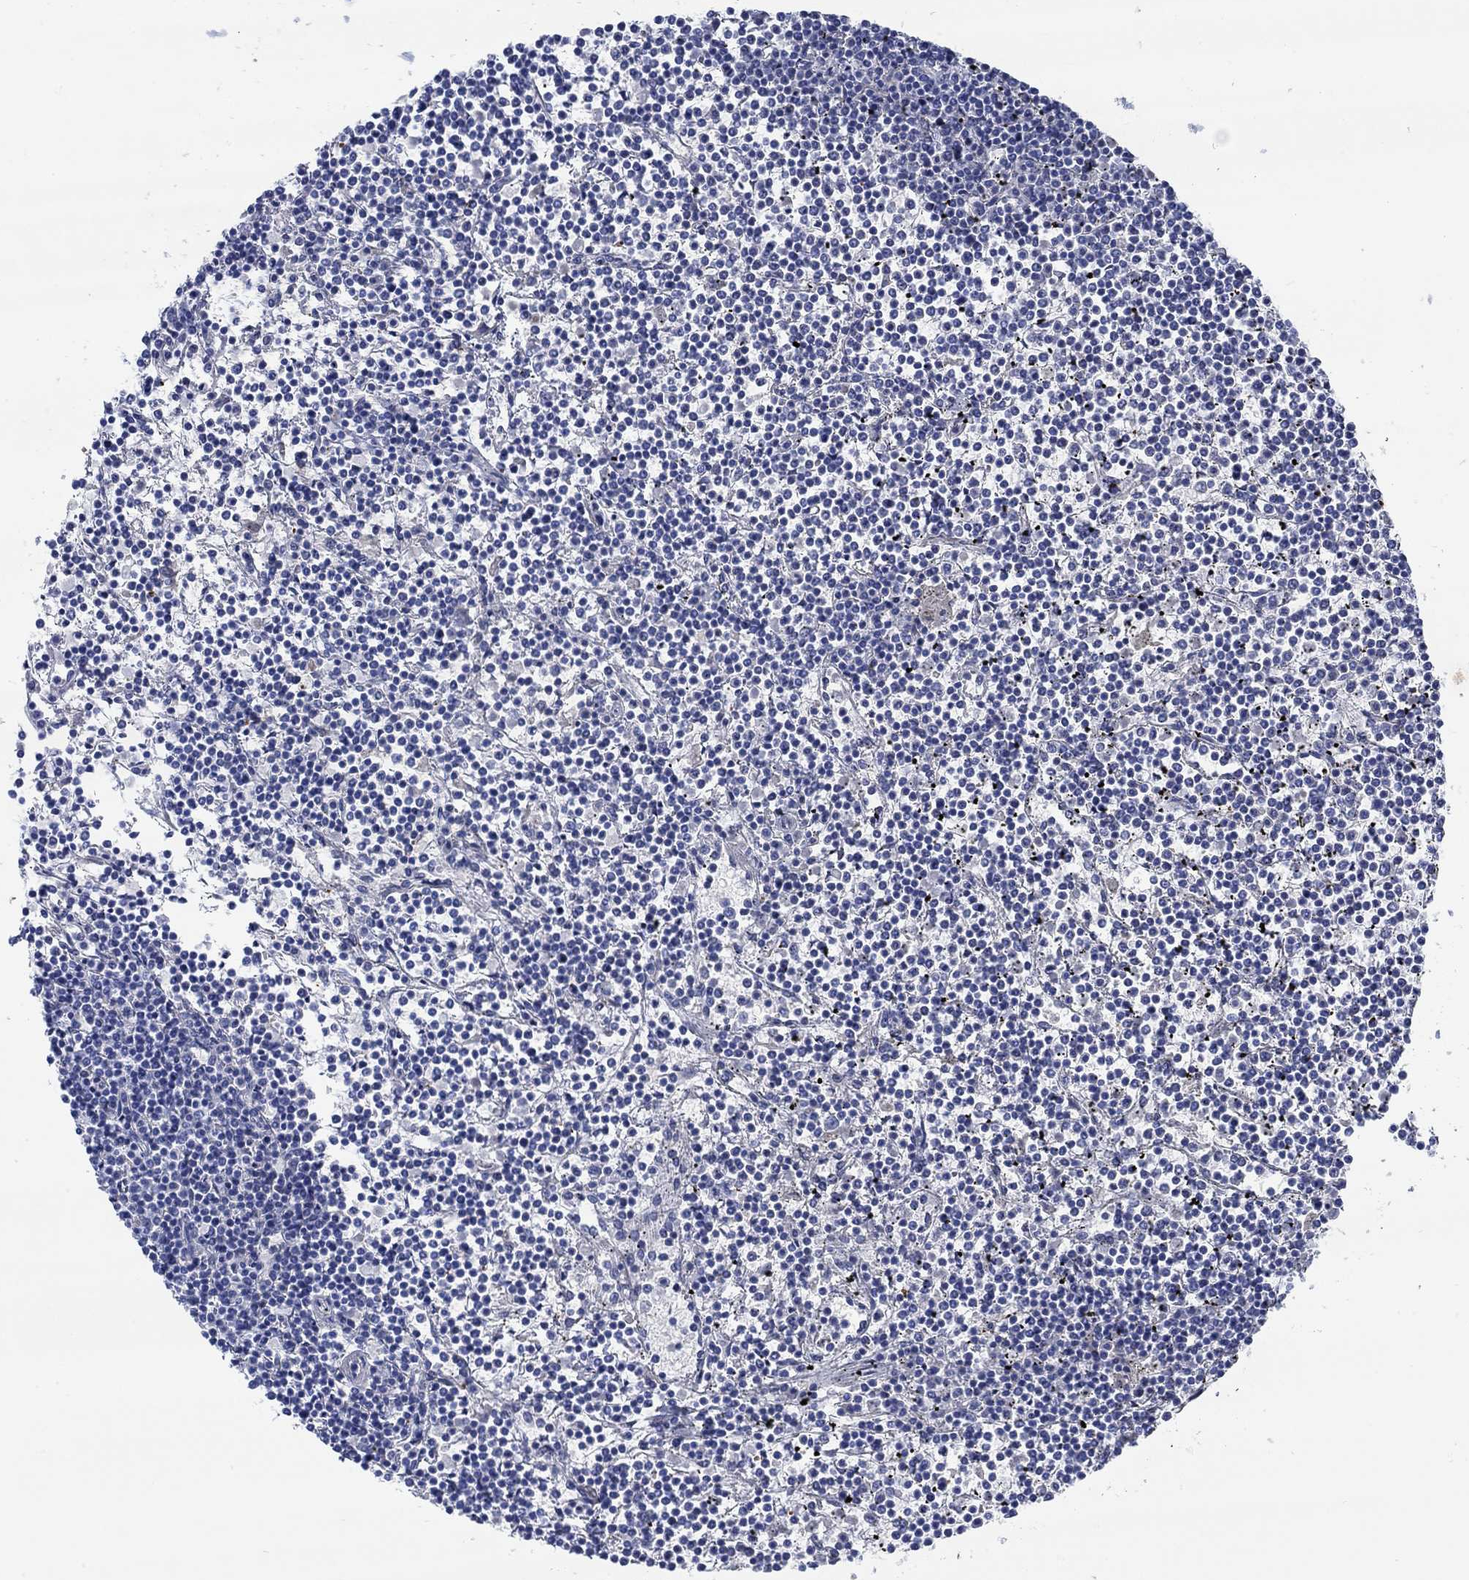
{"staining": {"intensity": "negative", "quantity": "none", "location": "none"}, "tissue": "lymphoma", "cell_type": "Tumor cells", "image_type": "cancer", "snomed": [{"axis": "morphology", "description": "Malignant lymphoma, non-Hodgkin's type, Low grade"}, {"axis": "topography", "description": "Spleen"}], "caption": "Immunohistochemical staining of human low-grade malignant lymphoma, non-Hodgkin's type demonstrates no significant positivity in tumor cells. (Stains: DAB immunohistochemistry (IHC) with hematoxylin counter stain, Microscopy: brightfield microscopy at high magnification).", "gene": "PPP1R17", "patient": {"sex": "female", "age": 19}}